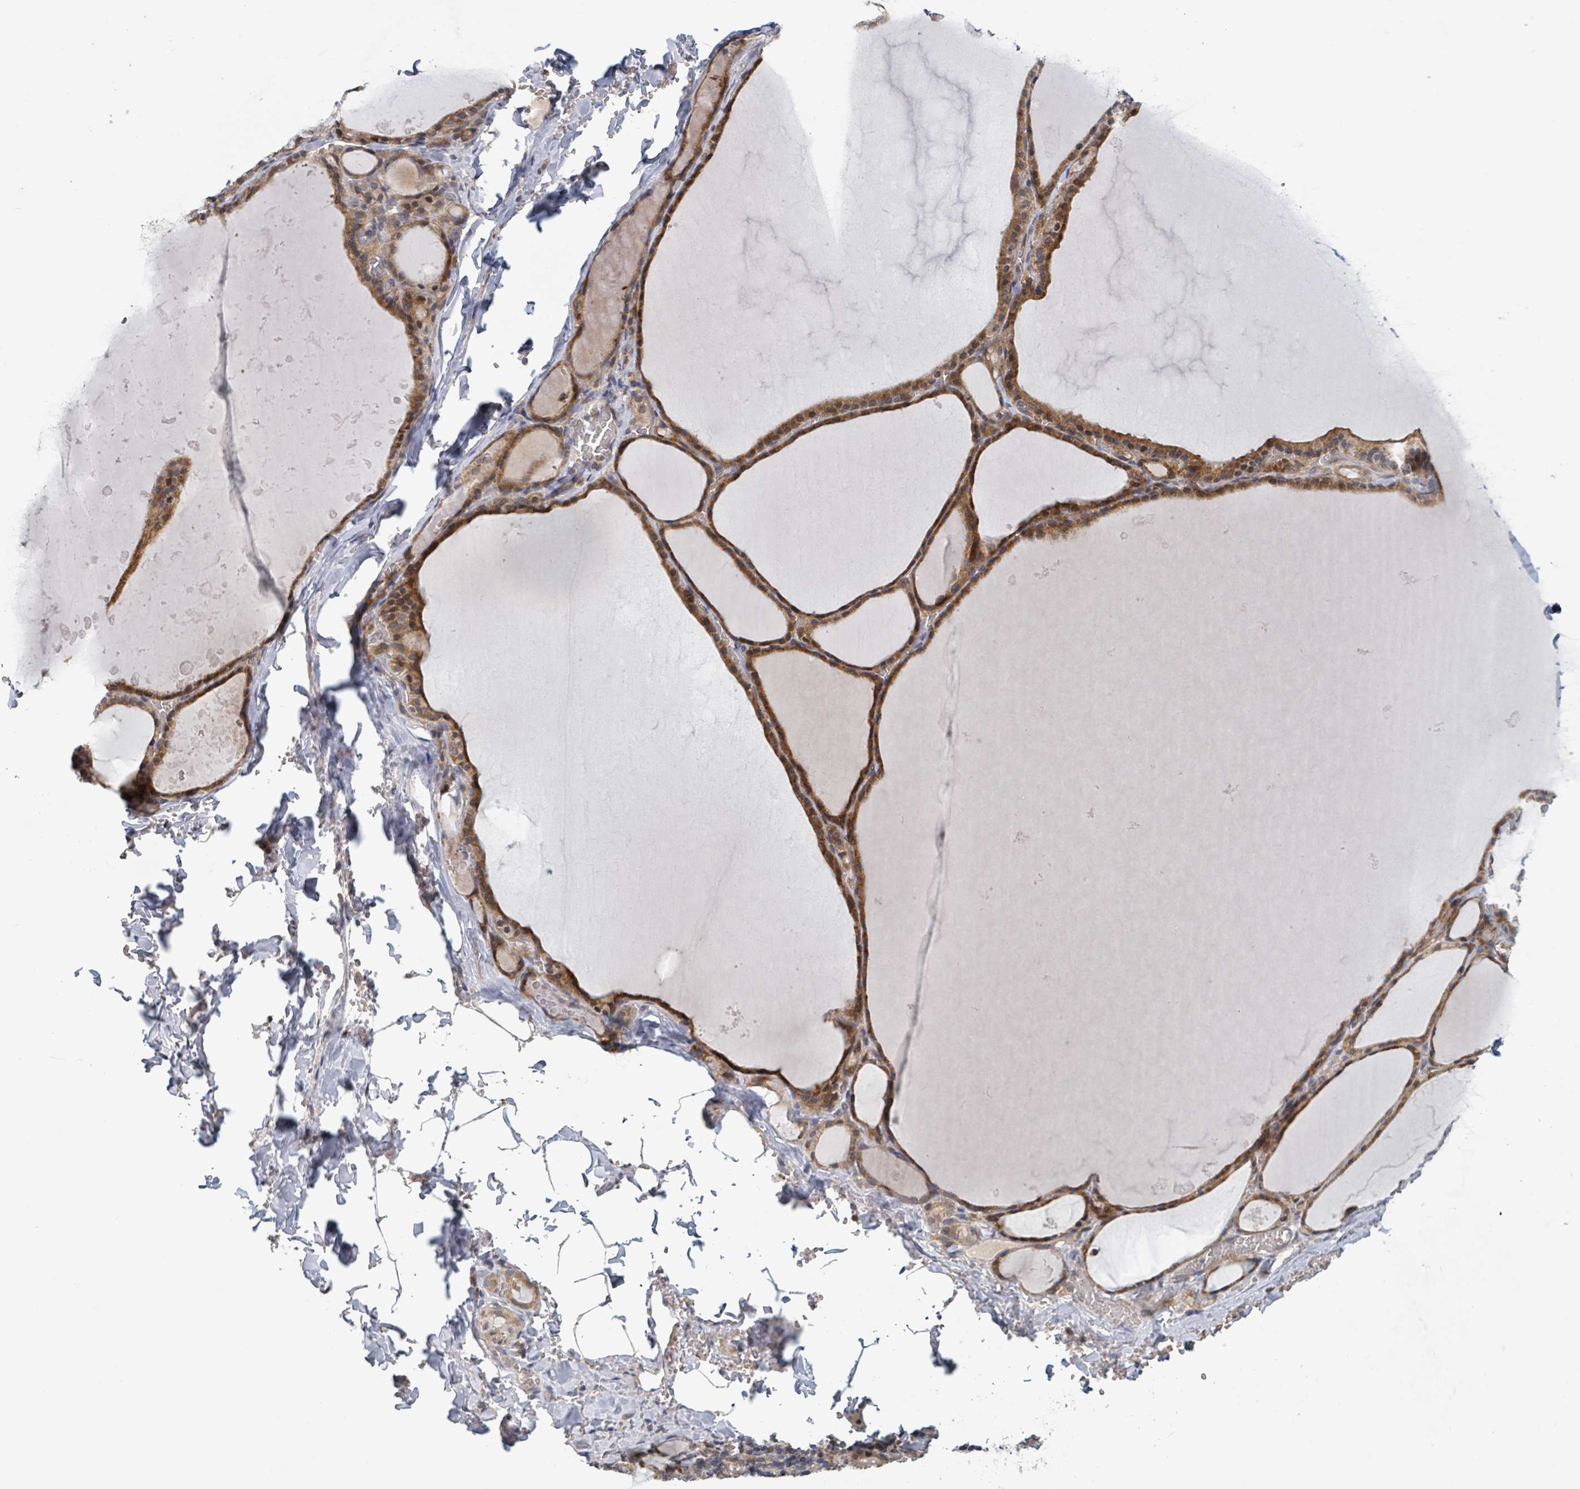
{"staining": {"intensity": "strong", "quantity": "25%-75%", "location": "cytoplasmic/membranous"}, "tissue": "thyroid gland", "cell_type": "Glandular cells", "image_type": "normal", "snomed": [{"axis": "morphology", "description": "Normal tissue, NOS"}, {"axis": "topography", "description": "Thyroid gland"}], "caption": "DAB (3,3'-diaminobenzidine) immunohistochemical staining of benign thyroid gland reveals strong cytoplasmic/membranous protein staining in approximately 25%-75% of glandular cells. (IHC, brightfield microscopy, high magnification).", "gene": "HIVEP1", "patient": {"sex": "male", "age": 56}}